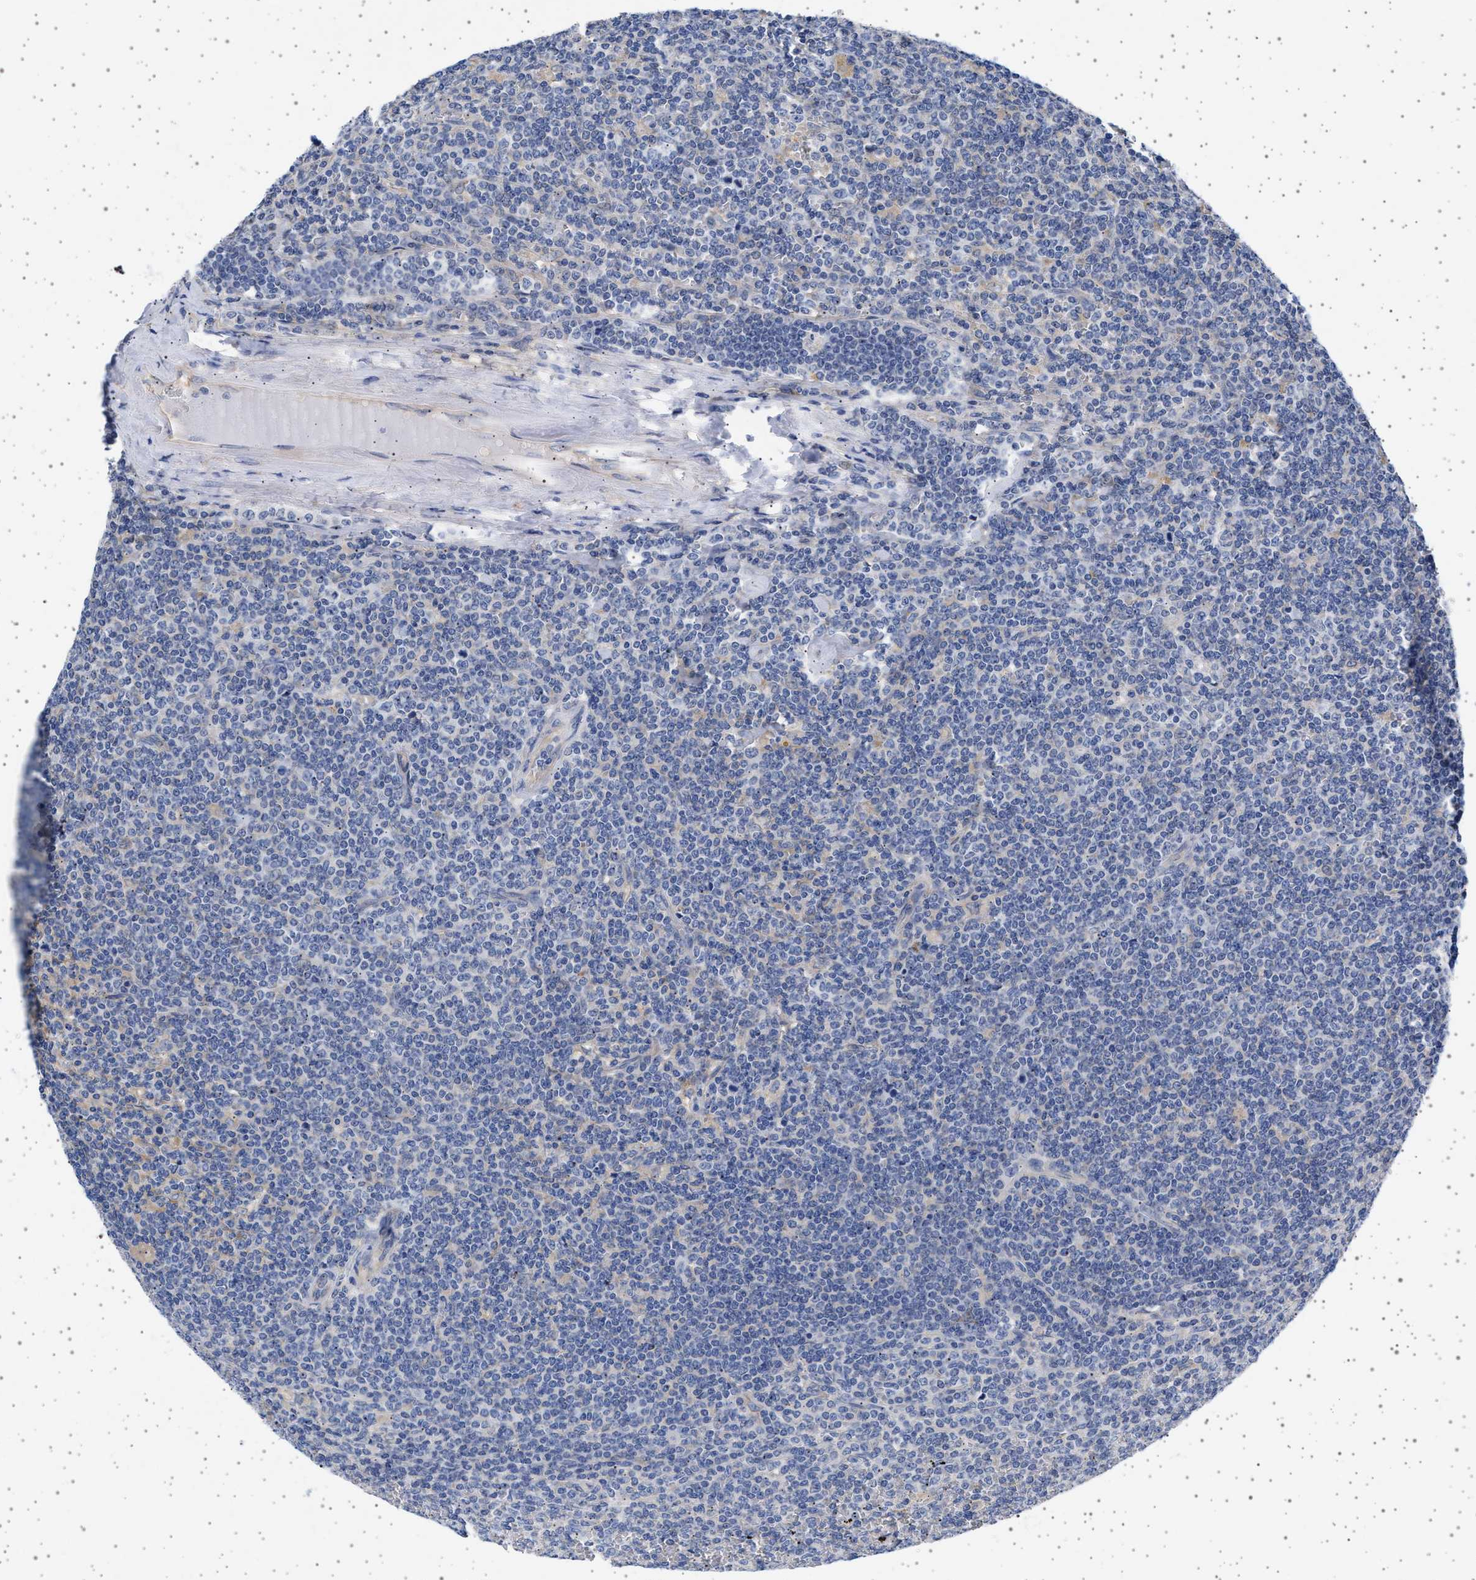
{"staining": {"intensity": "negative", "quantity": "none", "location": "none"}, "tissue": "lymphoma", "cell_type": "Tumor cells", "image_type": "cancer", "snomed": [{"axis": "morphology", "description": "Malignant lymphoma, non-Hodgkin's type, Low grade"}, {"axis": "topography", "description": "Spleen"}], "caption": "Immunohistochemistry of human low-grade malignant lymphoma, non-Hodgkin's type reveals no positivity in tumor cells.", "gene": "TRMT10B", "patient": {"sex": "female", "age": 19}}